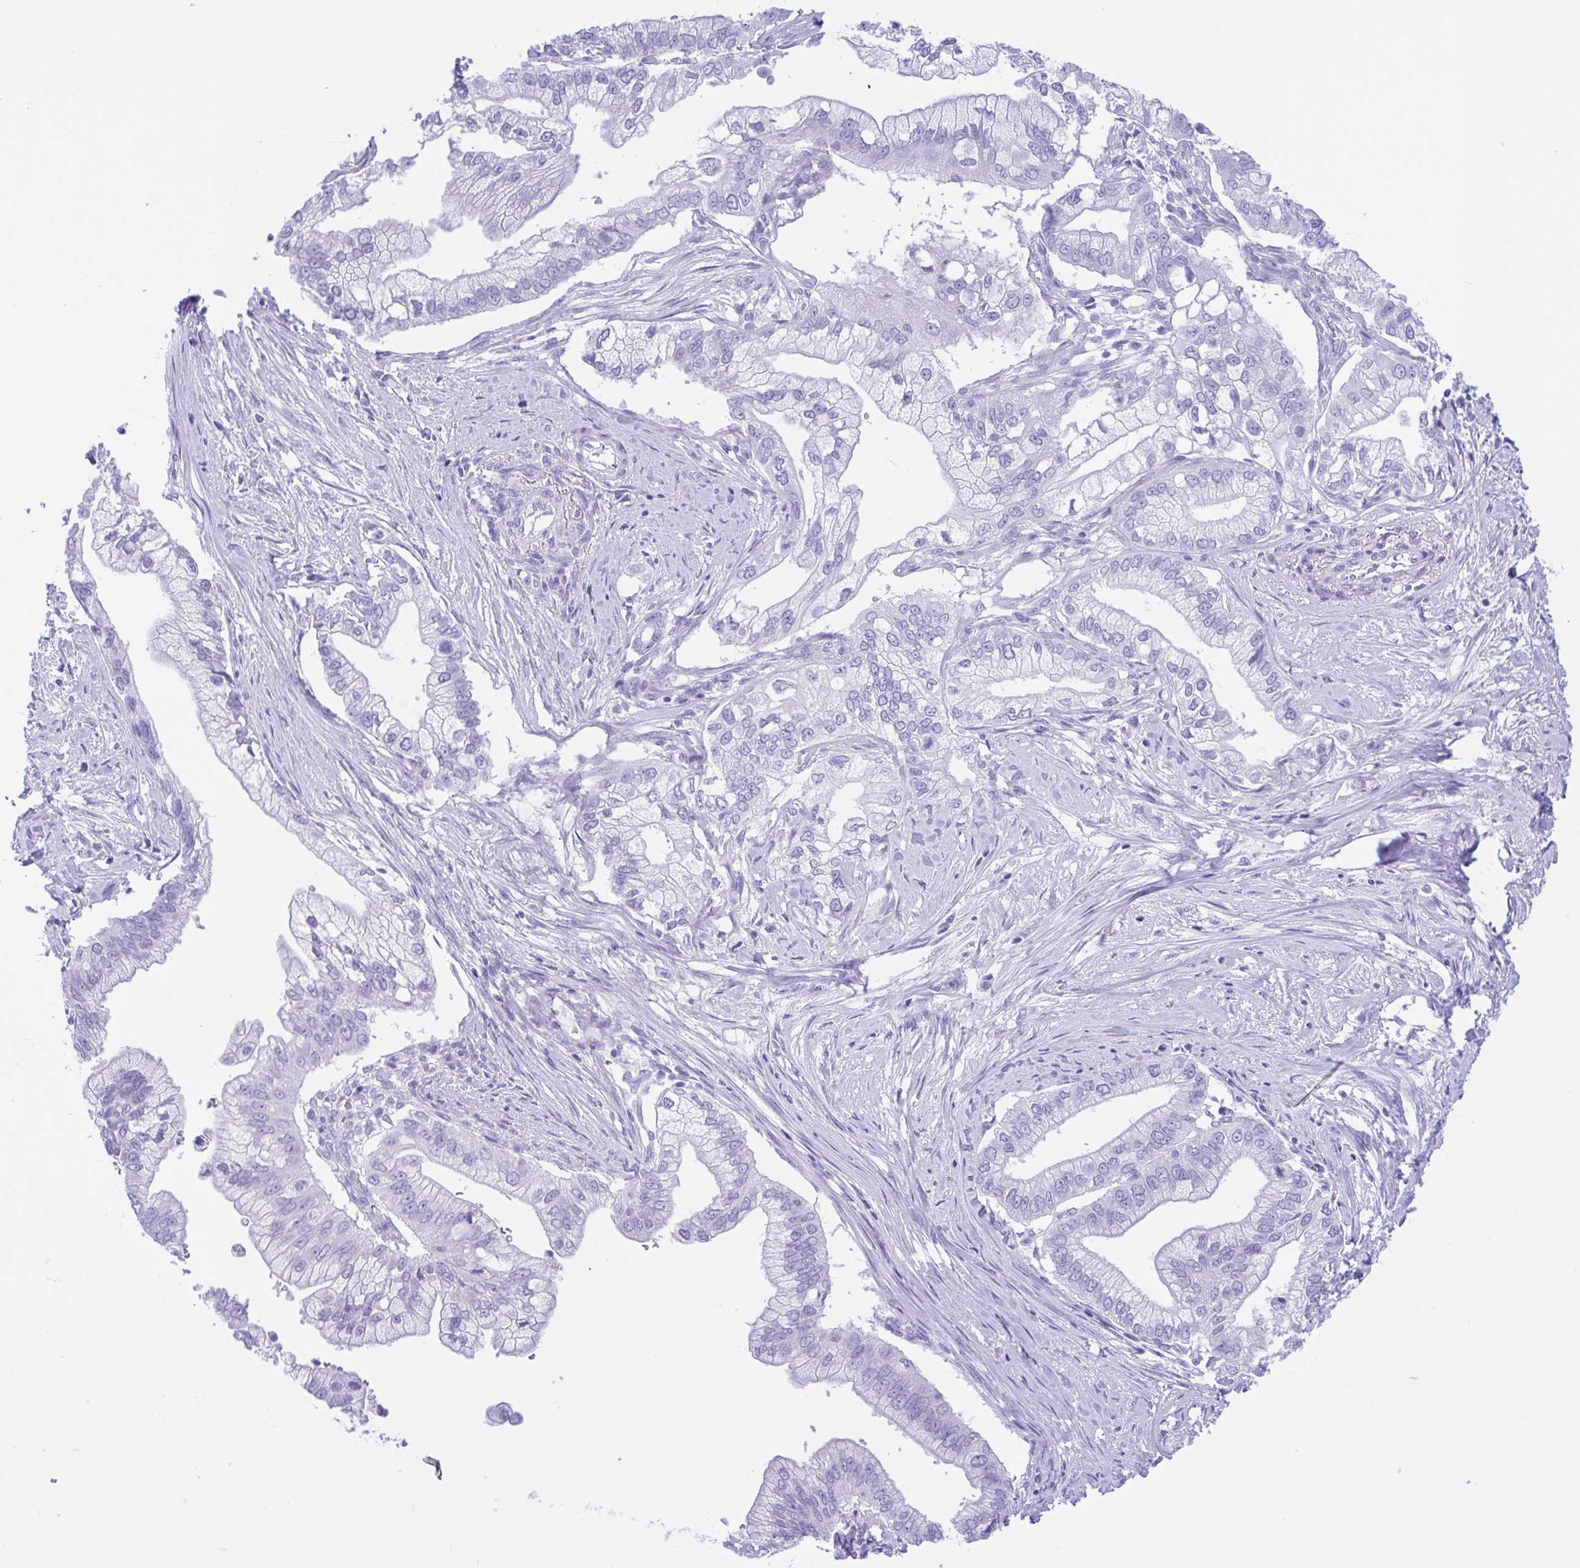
{"staining": {"intensity": "negative", "quantity": "none", "location": "none"}, "tissue": "pancreatic cancer", "cell_type": "Tumor cells", "image_type": "cancer", "snomed": [{"axis": "morphology", "description": "Adenocarcinoma, NOS"}, {"axis": "topography", "description": "Pancreas"}], "caption": "Human adenocarcinoma (pancreatic) stained for a protein using IHC demonstrates no positivity in tumor cells.", "gene": "OR4N4", "patient": {"sex": "male", "age": 70}}